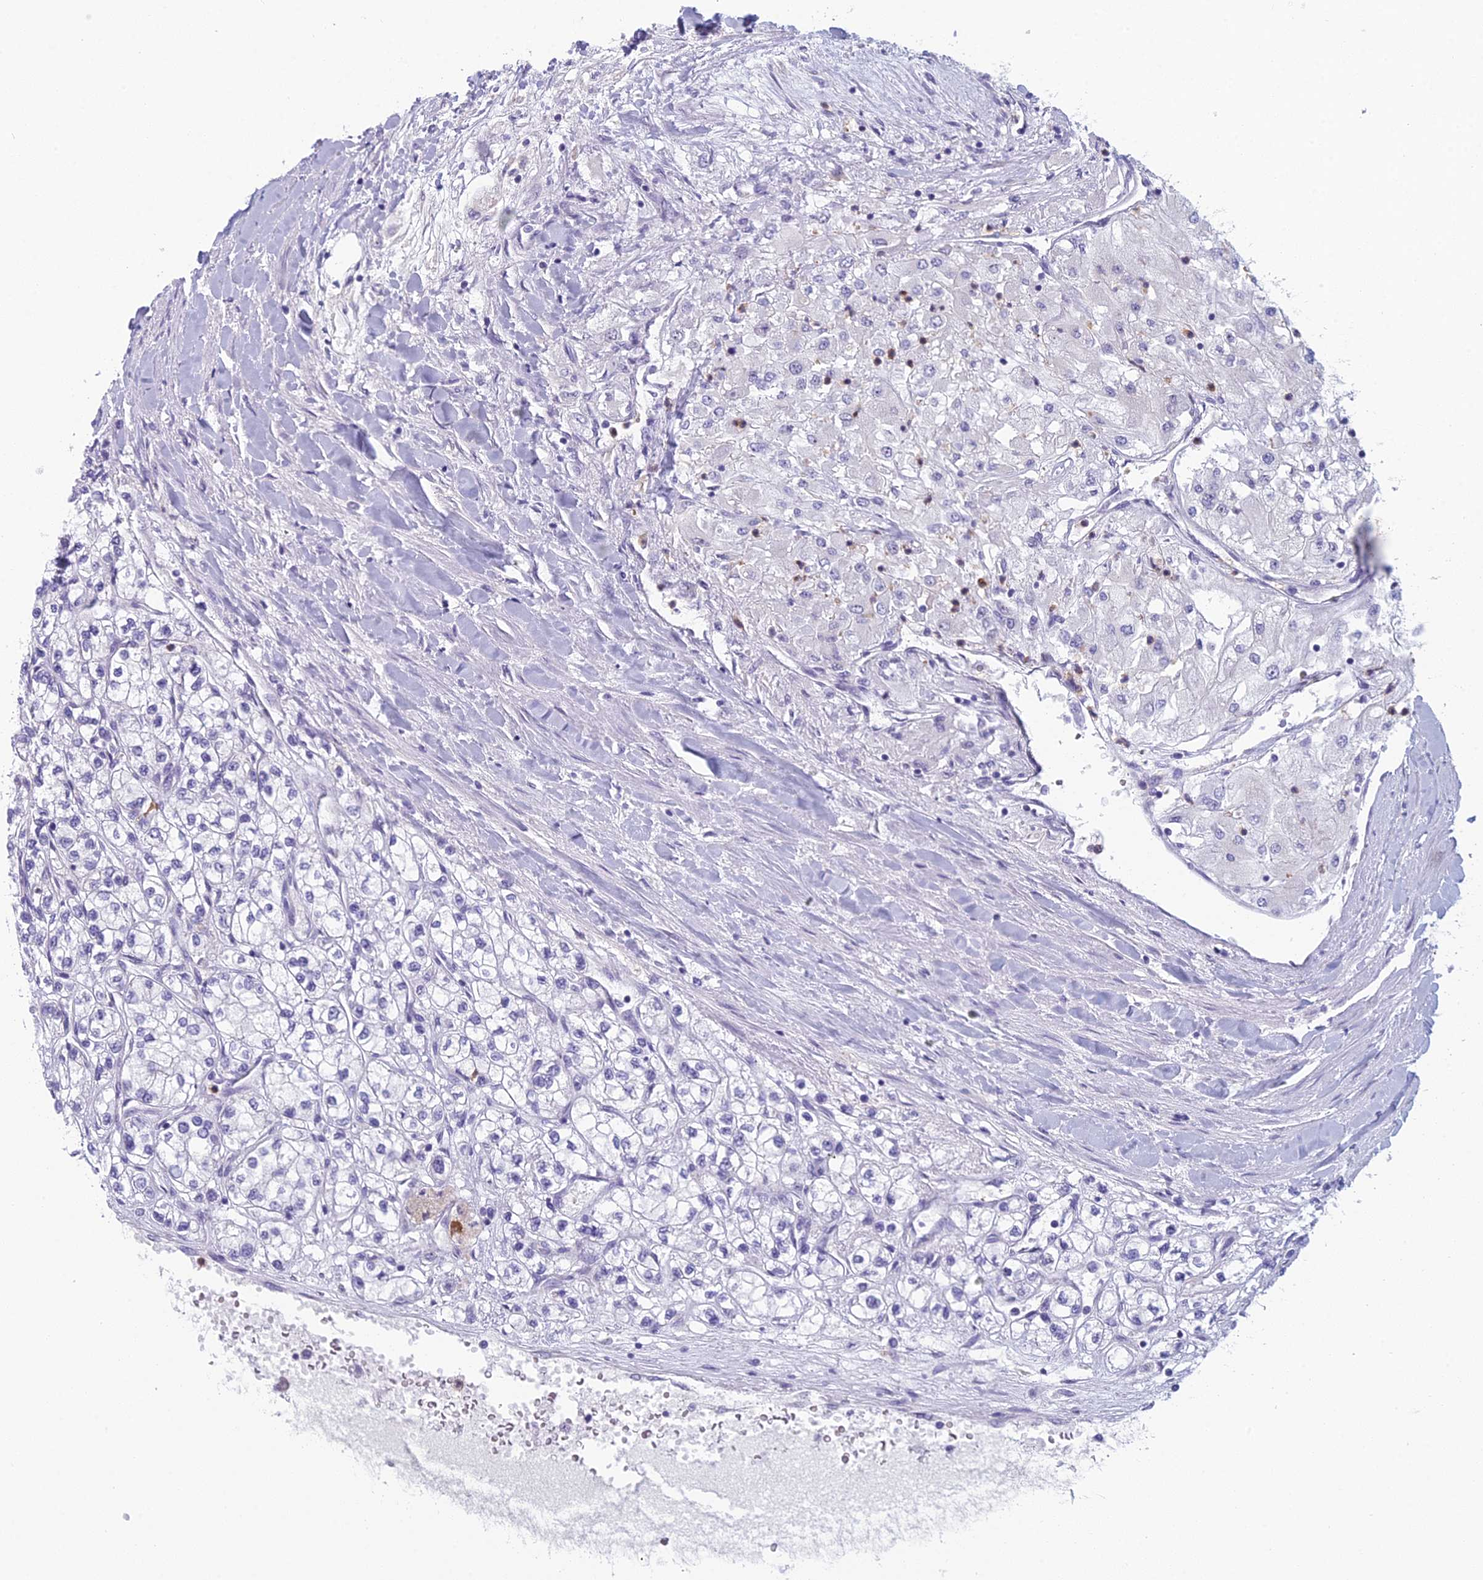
{"staining": {"intensity": "negative", "quantity": "none", "location": "none"}, "tissue": "renal cancer", "cell_type": "Tumor cells", "image_type": "cancer", "snomed": [{"axis": "morphology", "description": "Adenocarcinoma, NOS"}, {"axis": "topography", "description": "Kidney"}], "caption": "Renal cancer was stained to show a protein in brown. There is no significant positivity in tumor cells. The staining was performed using DAB (3,3'-diaminobenzidine) to visualize the protein expression in brown, while the nuclei were stained in blue with hematoxylin (Magnification: 20x).", "gene": "NOC2L", "patient": {"sex": "male", "age": 80}}